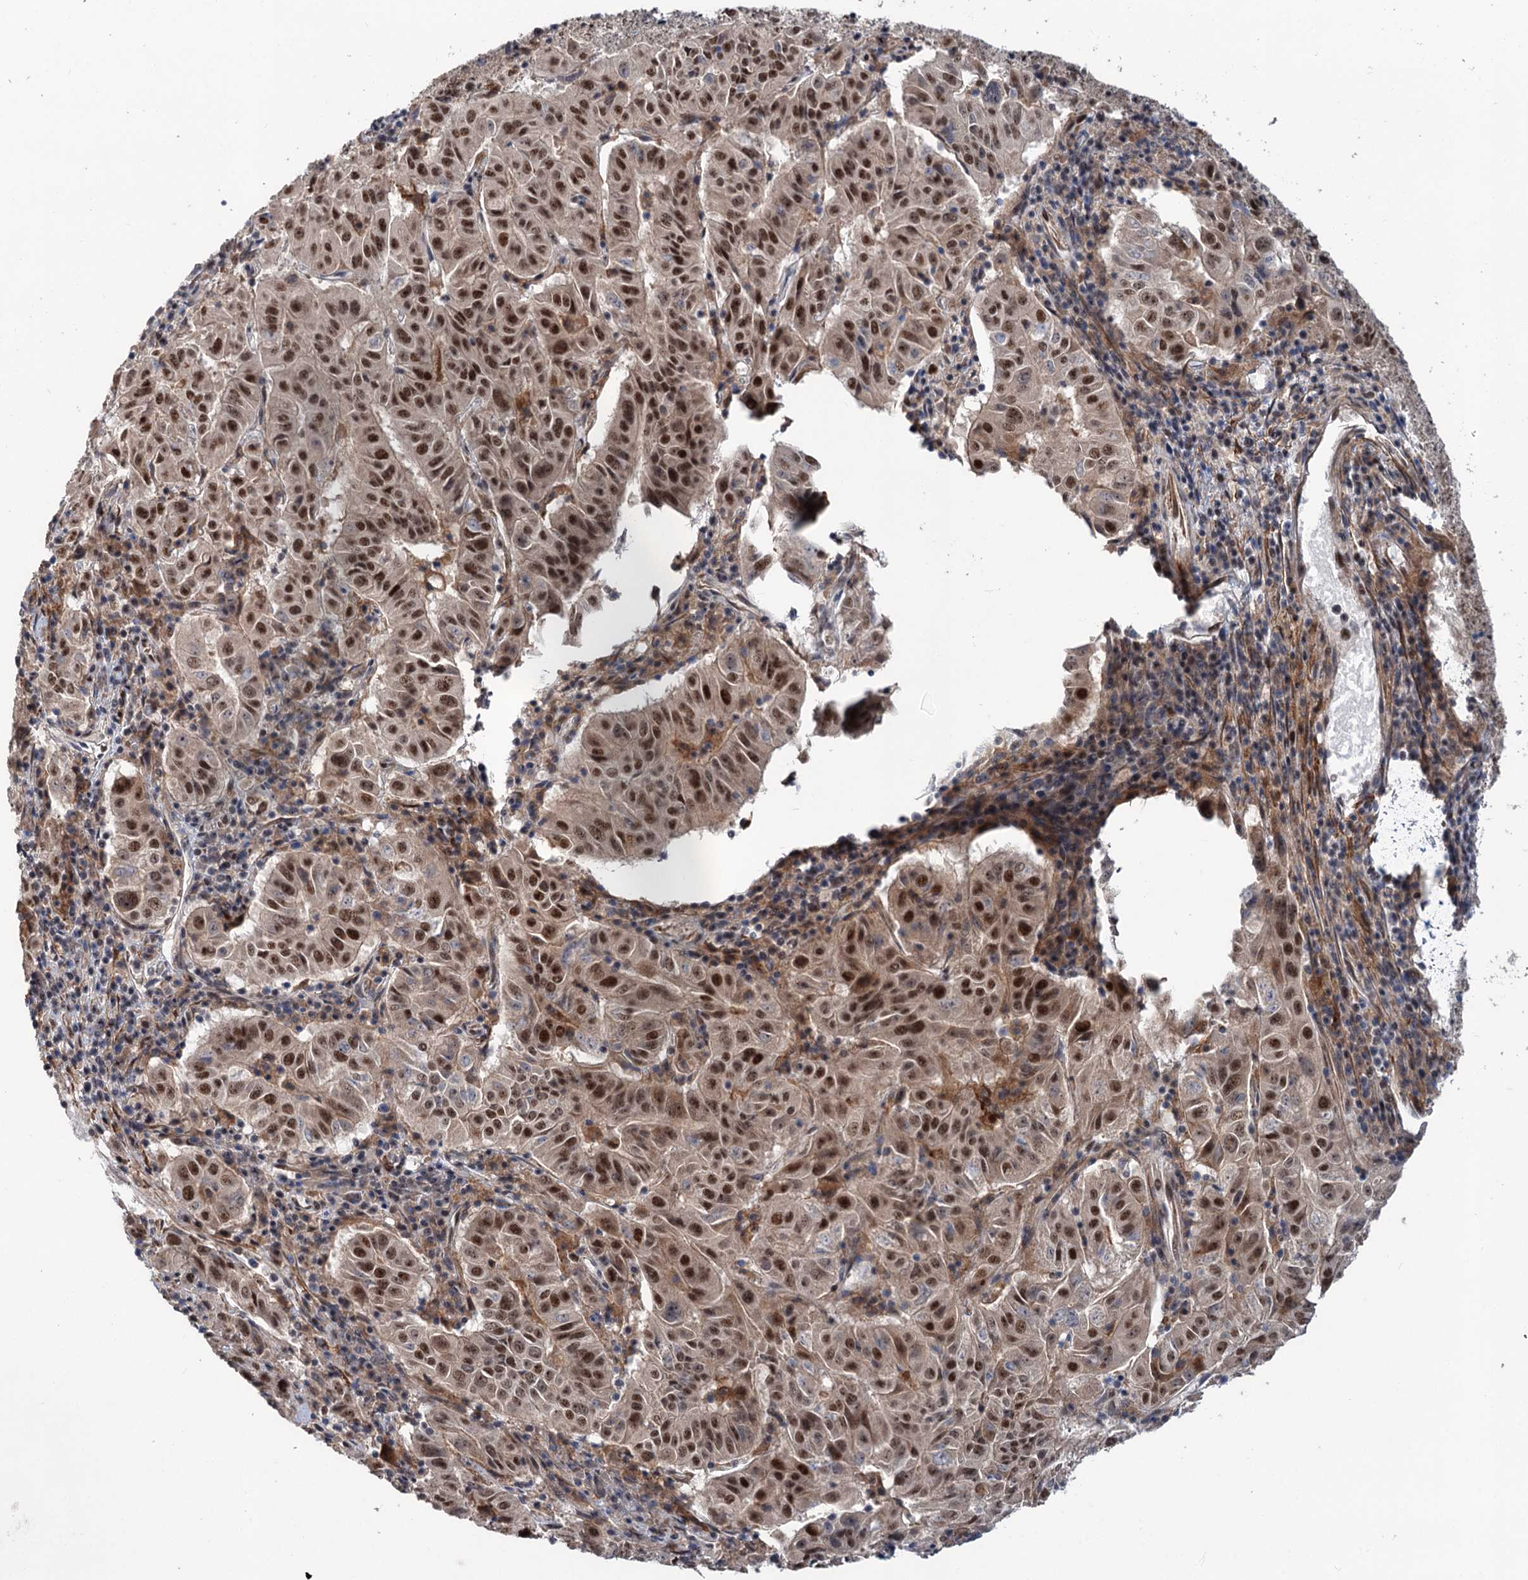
{"staining": {"intensity": "moderate", "quantity": ">75%", "location": "nuclear"}, "tissue": "pancreatic cancer", "cell_type": "Tumor cells", "image_type": "cancer", "snomed": [{"axis": "morphology", "description": "Adenocarcinoma, NOS"}, {"axis": "topography", "description": "Pancreas"}], "caption": "About >75% of tumor cells in human adenocarcinoma (pancreatic) demonstrate moderate nuclear protein staining as visualized by brown immunohistochemical staining.", "gene": "PHF8", "patient": {"sex": "male", "age": 63}}